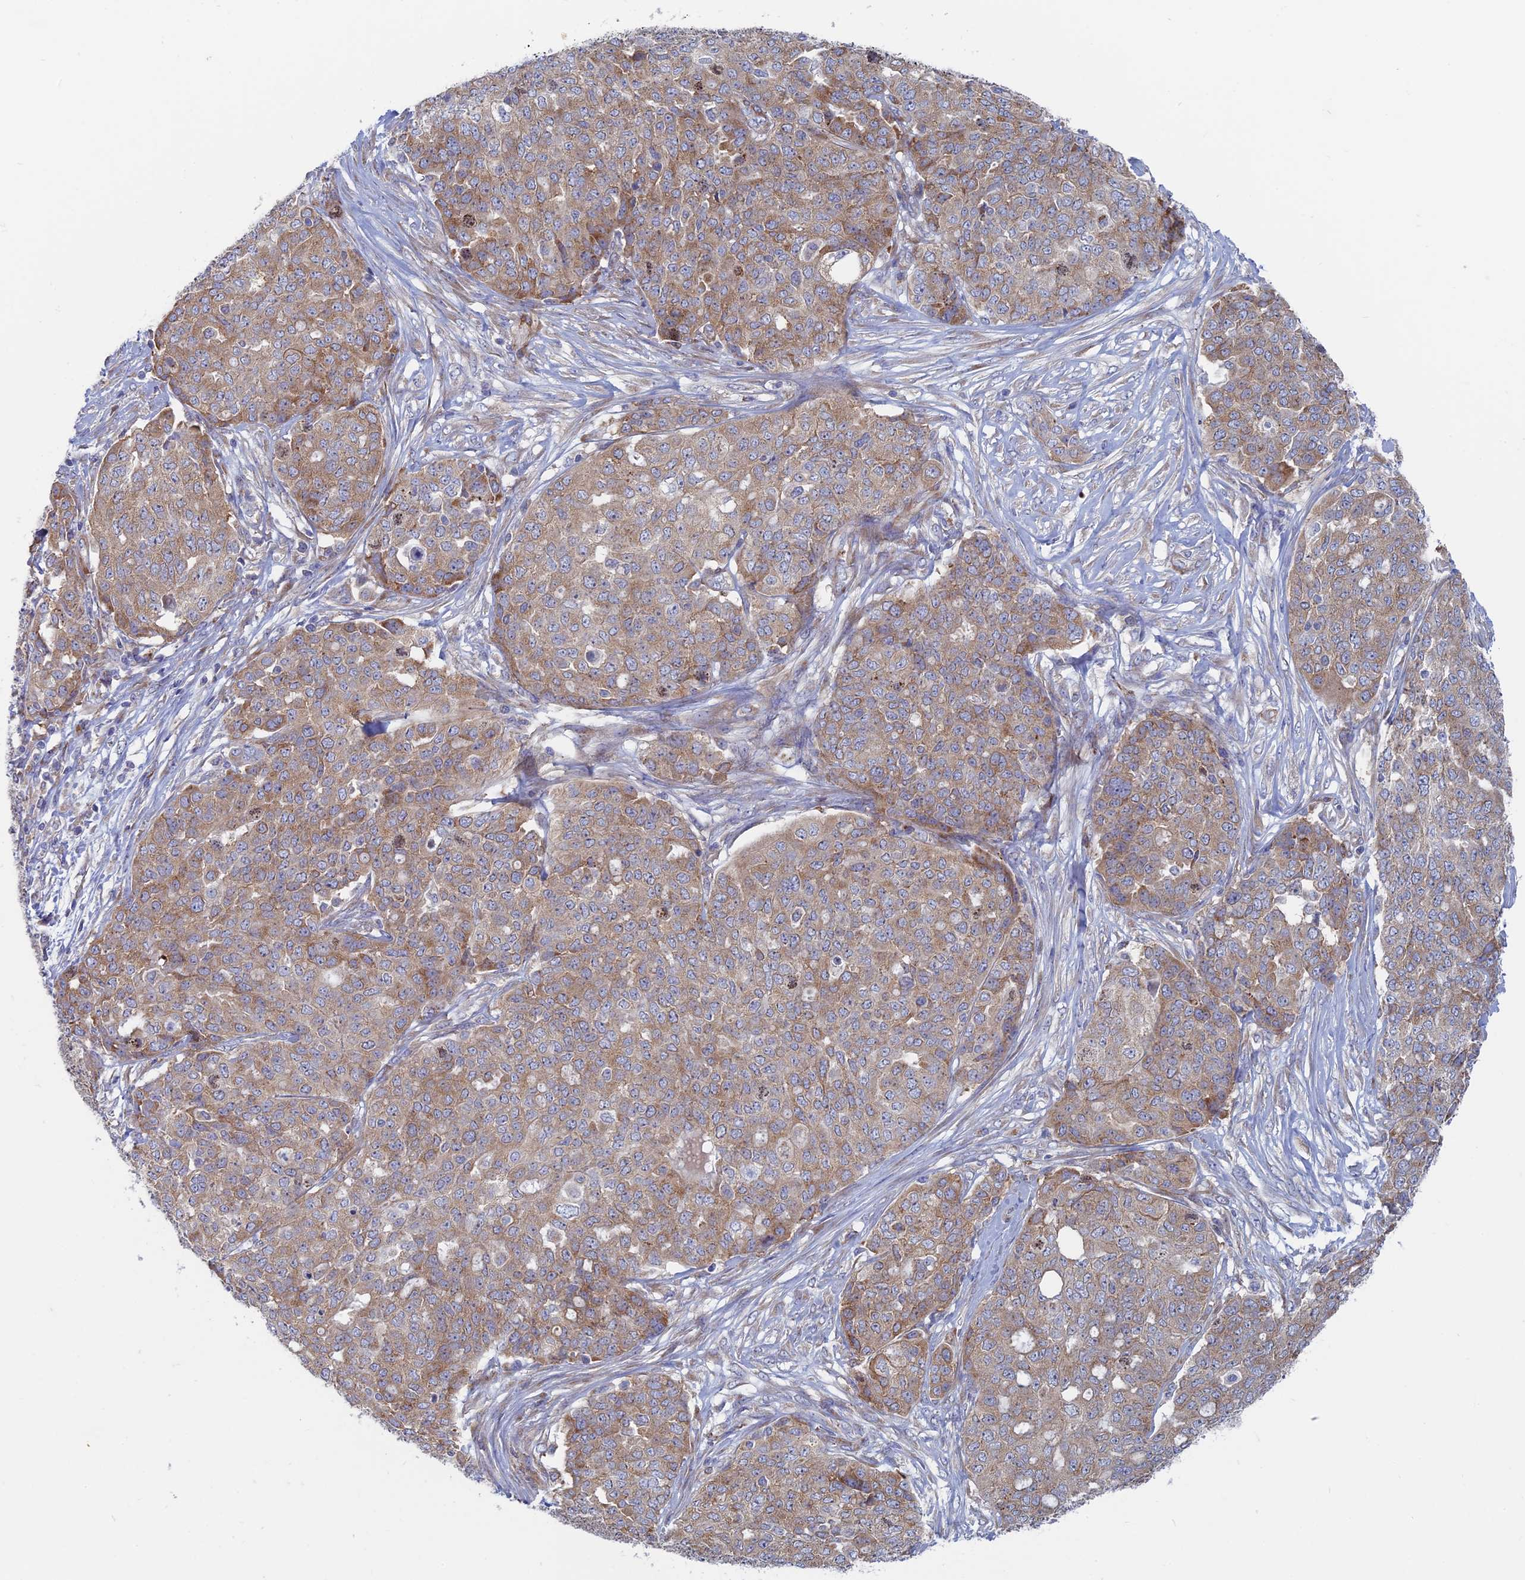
{"staining": {"intensity": "moderate", "quantity": ">75%", "location": "cytoplasmic/membranous"}, "tissue": "ovarian cancer", "cell_type": "Tumor cells", "image_type": "cancer", "snomed": [{"axis": "morphology", "description": "Cystadenocarcinoma, serous, NOS"}, {"axis": "topography", "description": "Soft tissue"}, {"axis": "topography", "description": "Ovary"}], "caption": "Immunohistochemical staining of serous cystadenocarcinoma (ovarian) exhibits medium levels of moderate cytoplasmic/membranous positivity in about >75% of tumor cells. The staining was performed using DAB, with brown indicating positive protein expression. Nuclei are stained blue with hematoxylin.", "gene": "TBC1D30", "patient": {"sex": "female", "age": 57}}